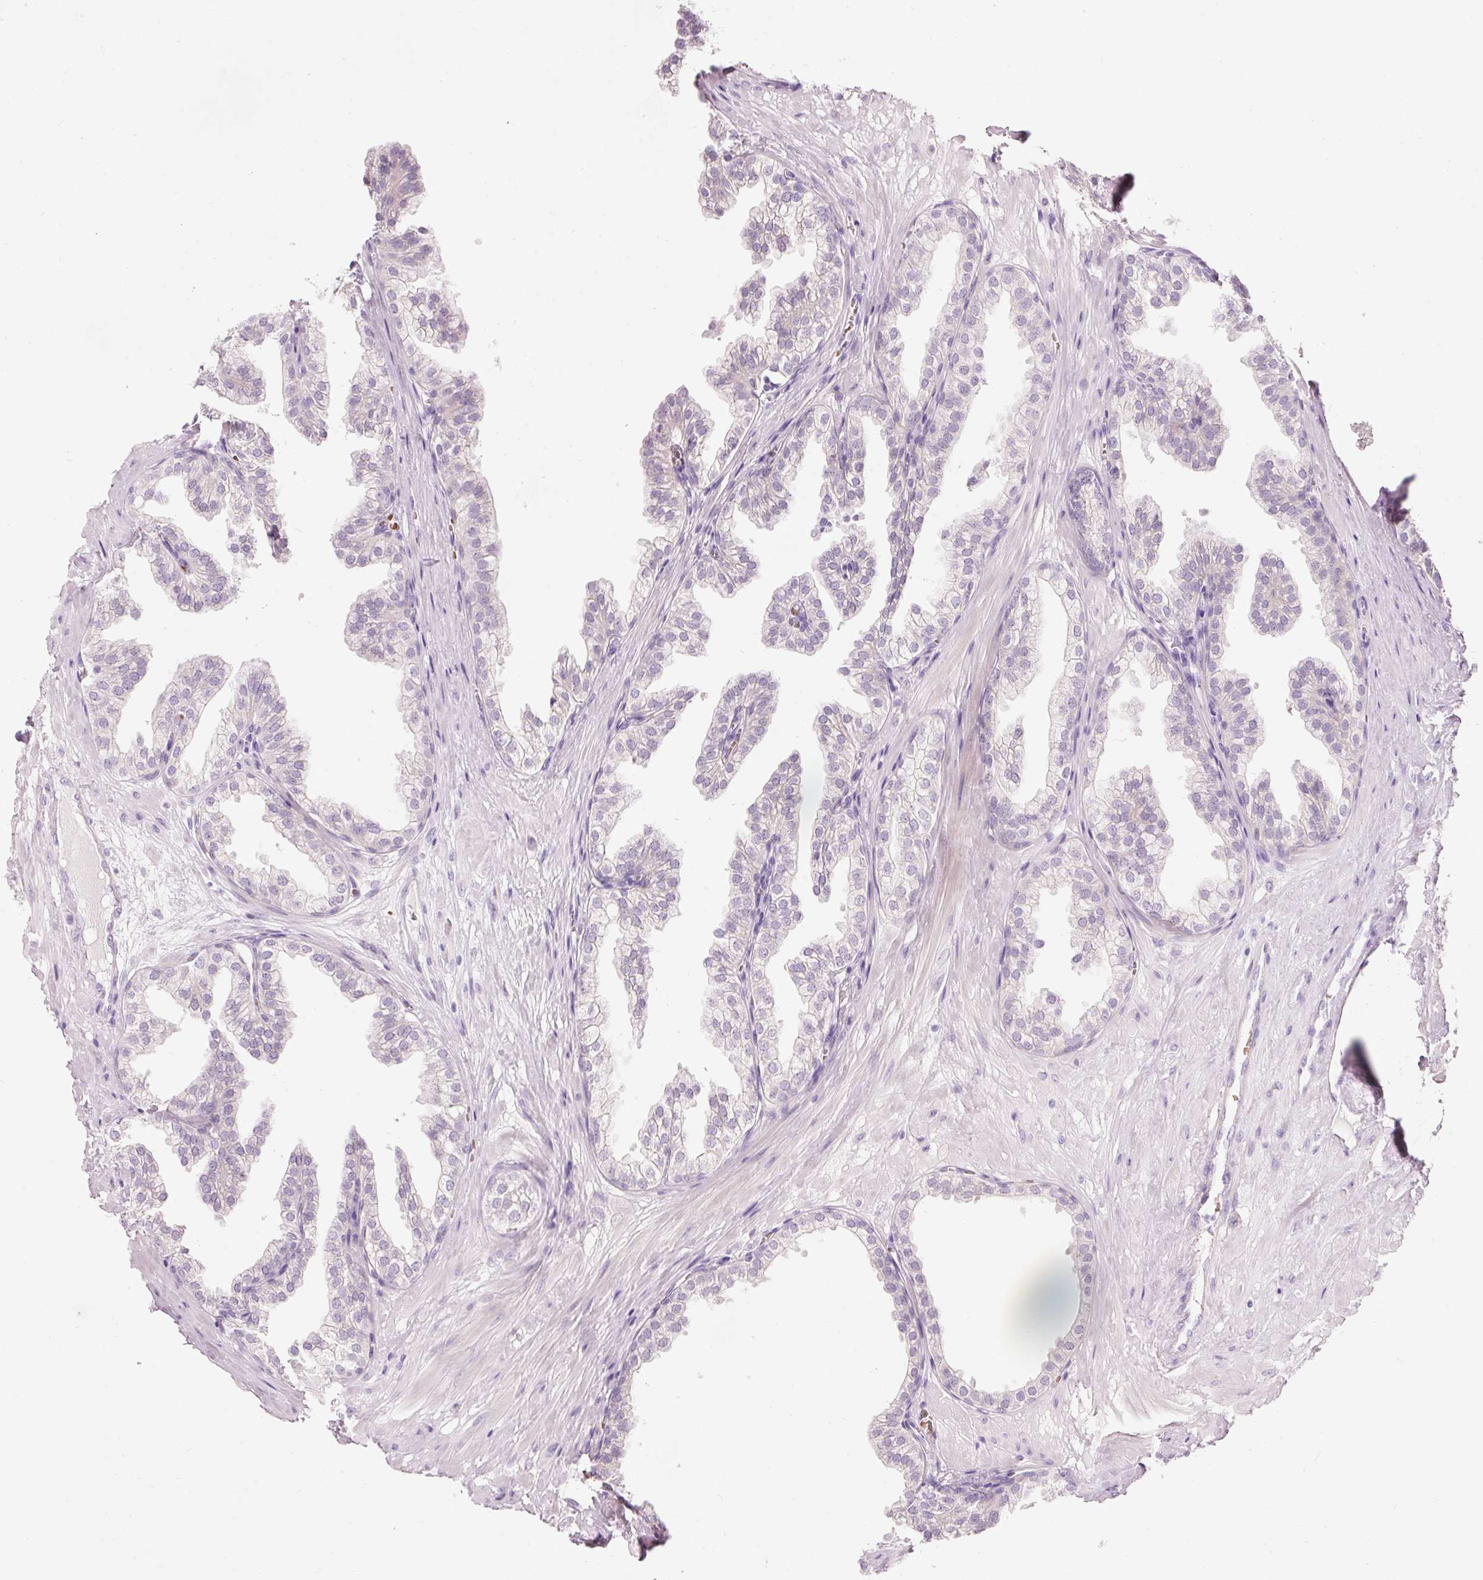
{"staining": {"intensity": "negative", "quantity": "none", "location": "none"}, "tissue": "prostate", "cell_type": "Glandular cells", "image_type": "normal", "snomed": [{"axis": "morphology", "description": "Normal tissue, NOS"}, {"axis": "topography", "description": "Prostate"}, {"axis": "topography", "description": "Peripheral nerve tissue"}], "caption": "Micrograph shows no protein expression in glandular cells of unremarkable prostate.", "gene": "DHRS11", "patient": {"sex": "male", "age": 55}}